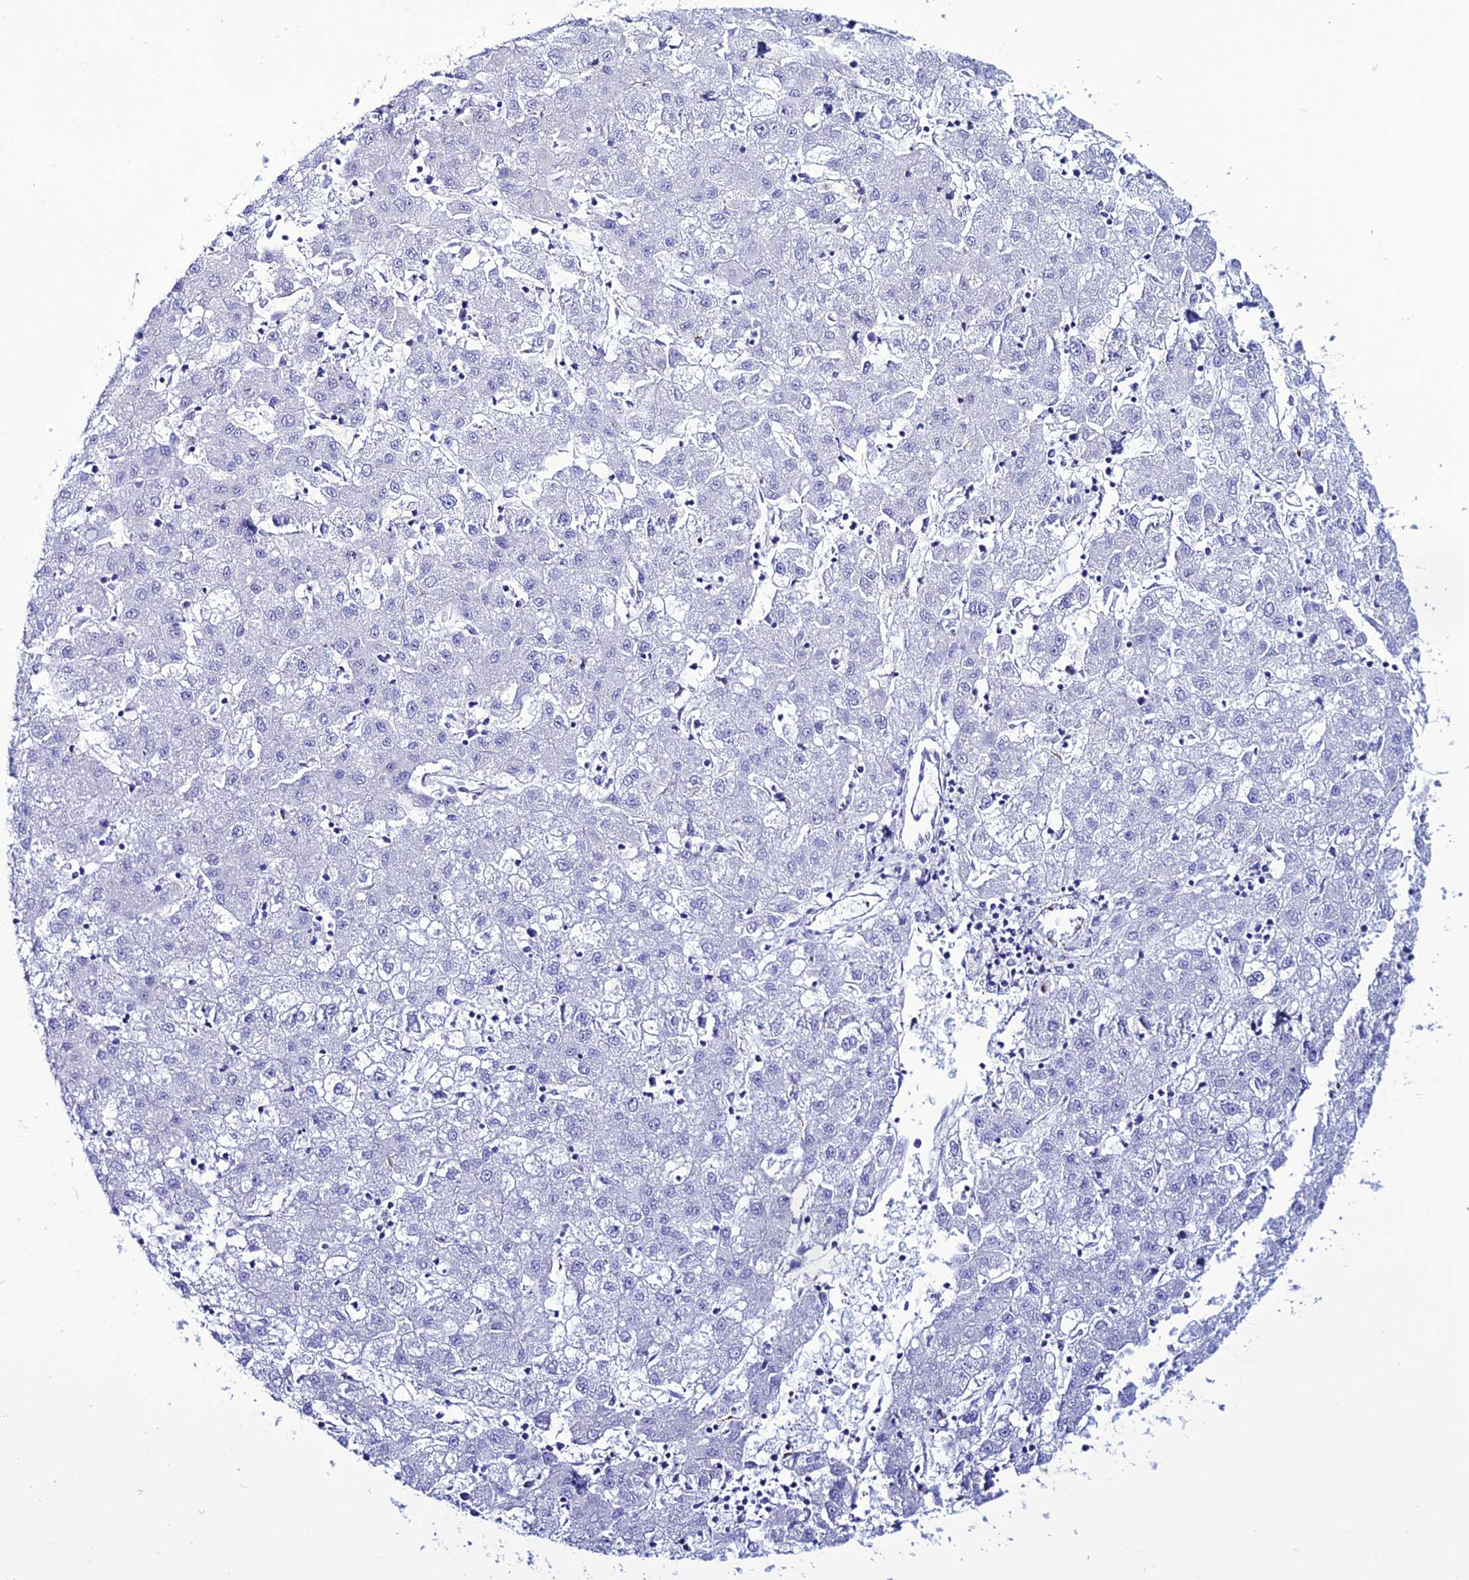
{"staining": {"intensity": "negative", "quantity": "none", "location": "none"}, "tissue": "liver cancer", "cell_type": "Tumor cells", "image_type": "cancer", "snomed": [{"axis": "morphology", "description": "Carcinoma, Hepatocellular, NOS"}, {"axis": "topography", "description": "Liver"}], "caption": "Hepatocellular carcinoma (liver) stained for a protein using immunohistochemistry (IHC) shows no expression tumor cells.", "gene": "CDC42EP5", "patient": {"sex": "male", "age": 72}}